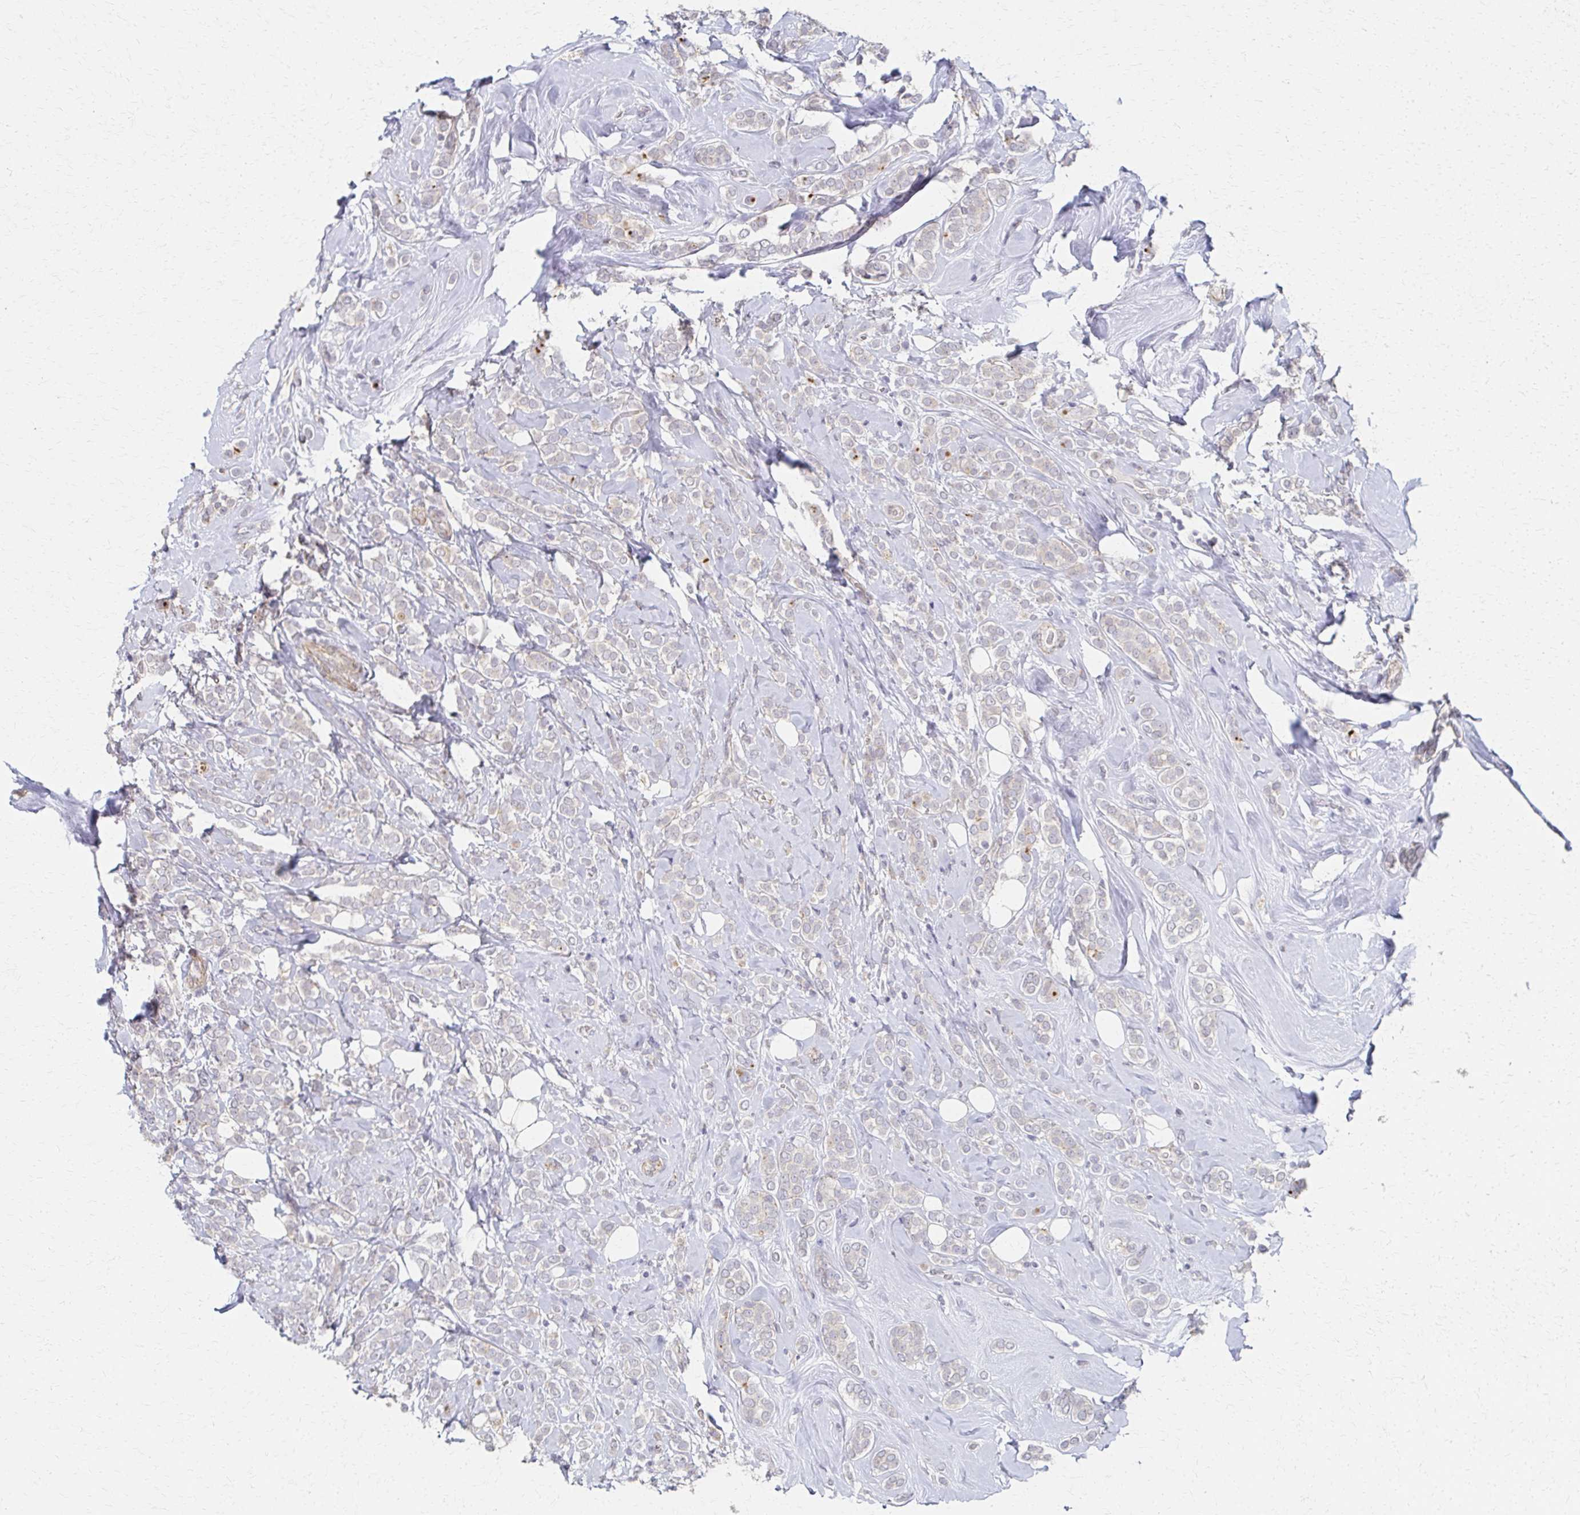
{"staining": {"intensity": "negative", "quantity": "none", "location": "none"}, "tissue": "breast cancer", "cell_type": "Tumor cells", "image_type": "cancer", "snomed": [{"axis": "morphology", "description": "Lobular carcinoma"}, {"axis": "topography", "description": "Breast"}], "caption": "High power microscopy histopathology image of an immunohistochemistry micrograph of breast cancer, revealing no significant positivity in tumor cells.", "gene": "EOLA2", "patient": {"sex": "female", "age": 49}}